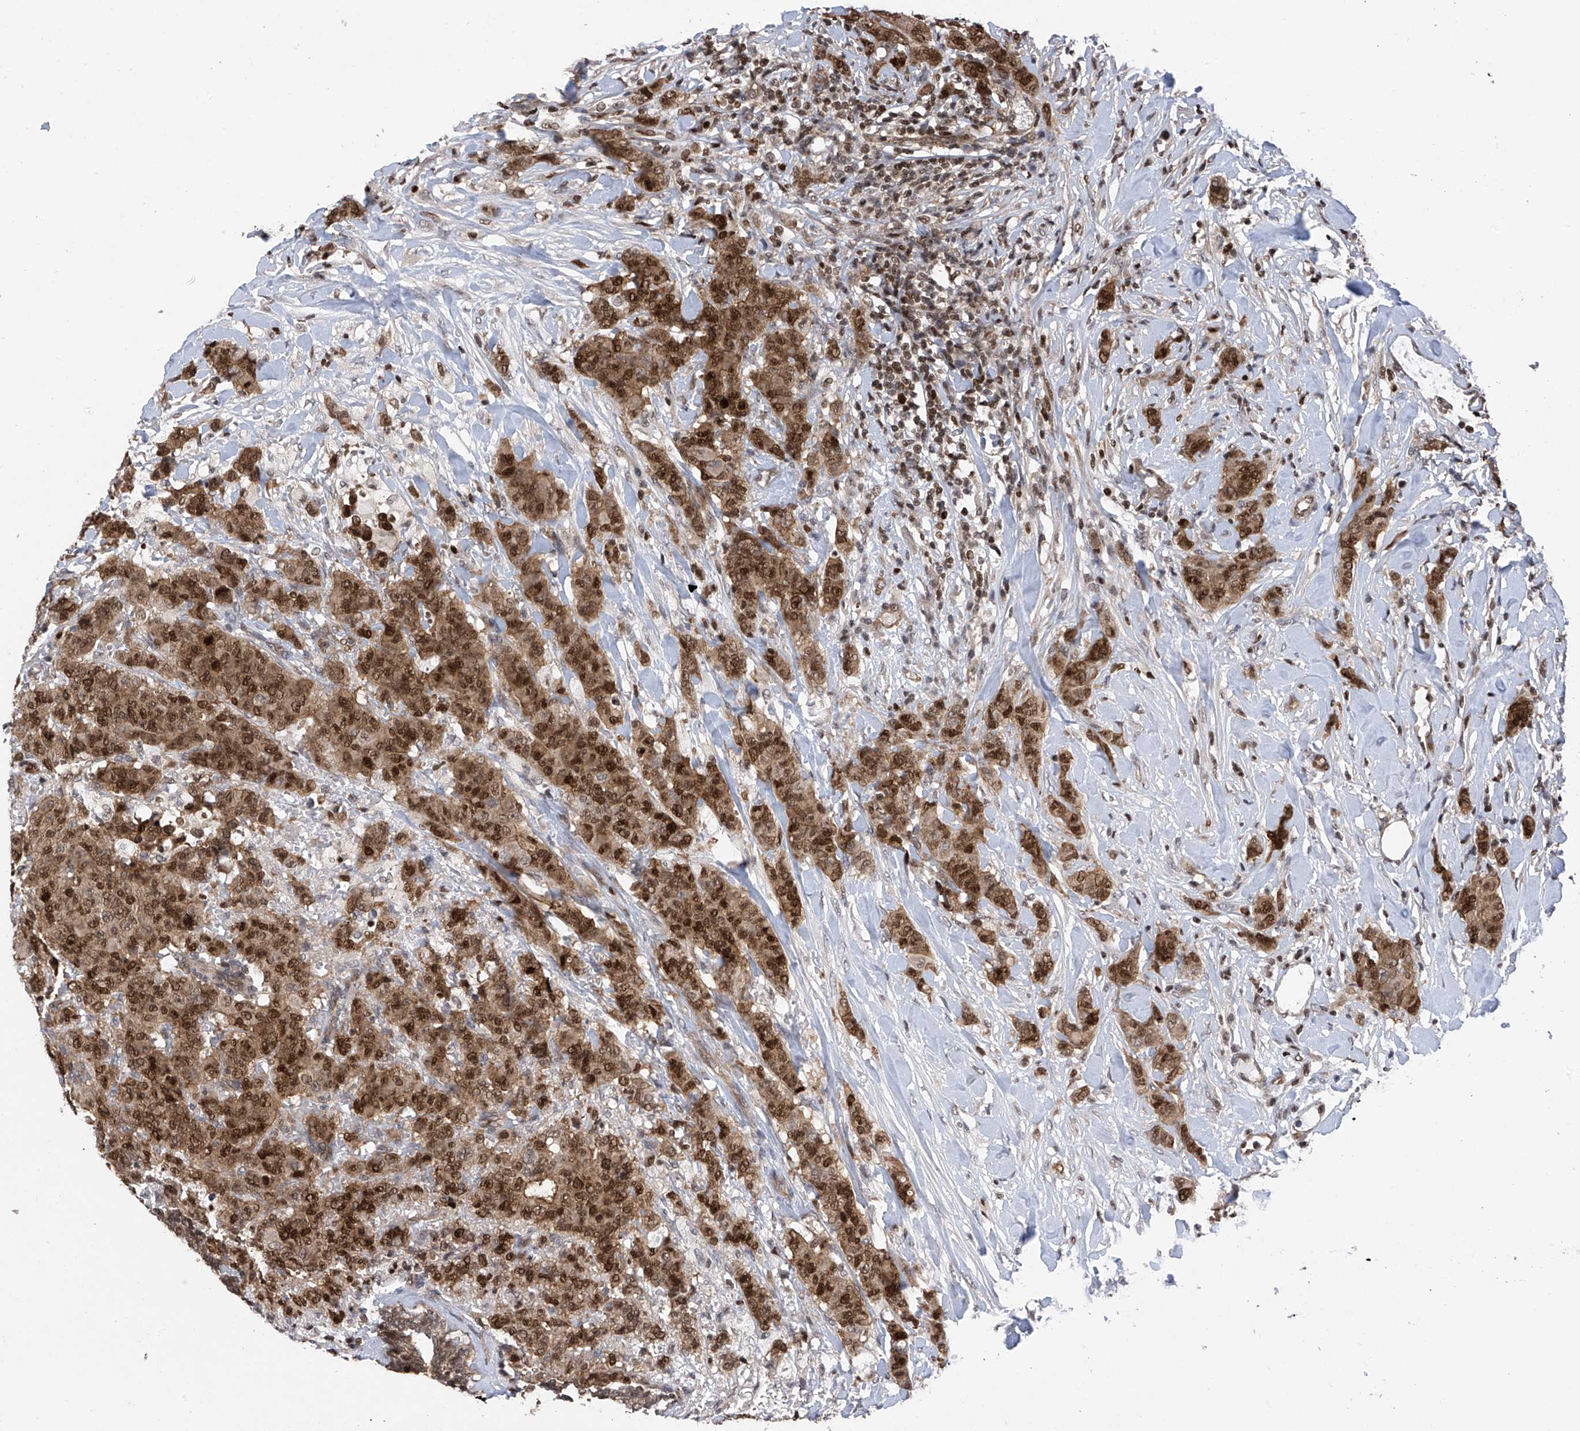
{"staining": {"intensity": "strong", "quantity": ">75%", "location": "cytoplasmic/membranous,nuclear"}, "tissue": "breast cancer", "cell_type": "Tumor cells", "image_type": "cancer", "snomed": [{"axis": "morphology", "description": "Duct carcinoma"}, {"axis": "topography", "description": "Breast"}], "caption": "Immunohistochemistry (IHC) image of breast cancer (intraductal carcinoma) stained for a protein (brown), which exhibits high levels of strong cytoplasmic/membranous and nuclear staining in approximately >75% of tumor cells.", "gene": "DNAJC9", "patient": {"sex": "female", "age": 40}}